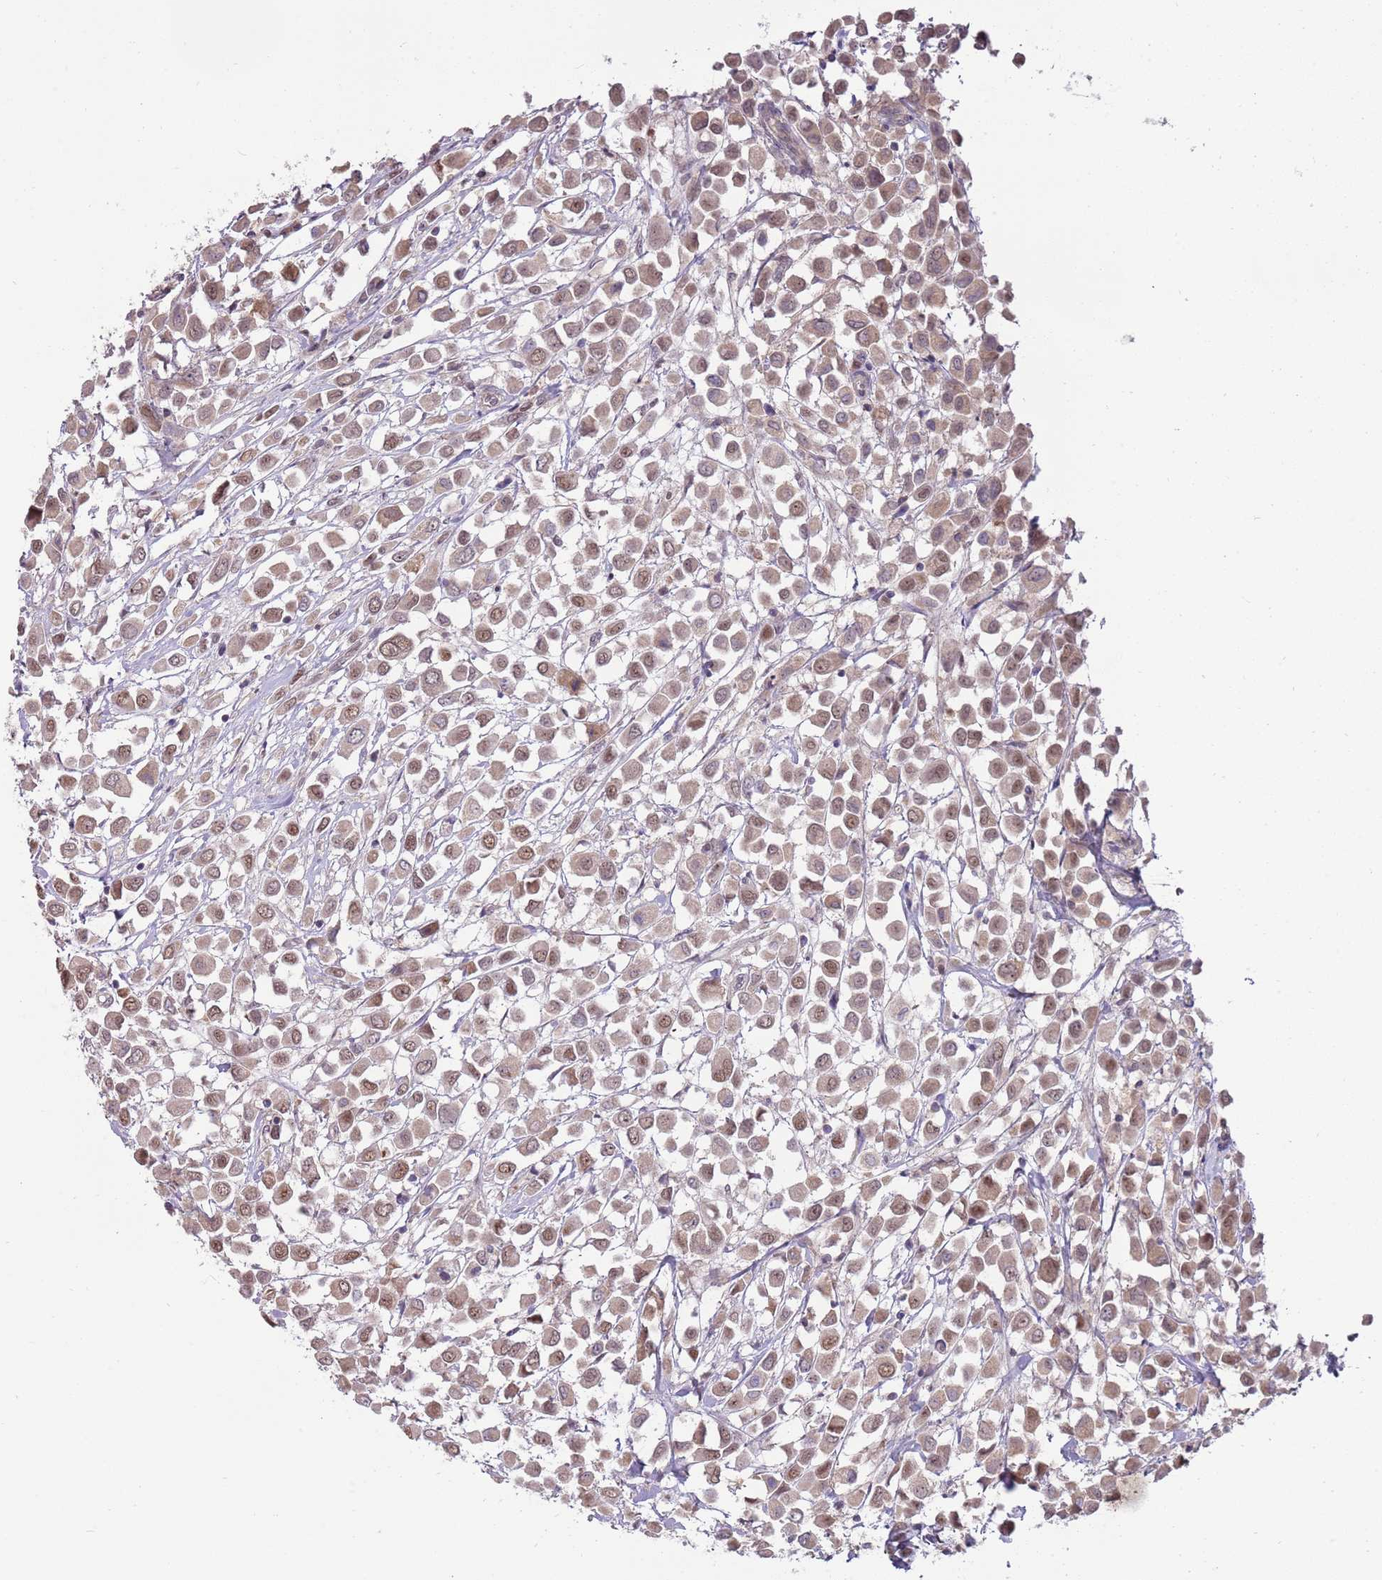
{"staining": {"intensity": "moderate", "quantity": ">75%", "location": "cytoplasmic/membranous,nuclear"}, "tissue": "breast cancer", "cell_type": "Tumor cells", "image_type": "cancer", "snomed": [{"axis": "morphology", "description": "Duct carcinoma"}, {"axis": "topography", "description": "Breast"}], "caption": "Invasive ductal carcinoma (breast) stained for a protein reveals moderate cytoplasmic/membranous and nuclear positivity in tumor cells. The protein is stained brown, and the nuclei are stained in blue (DAB (3,3'-diaminobenzidine) IHC with brightfield microscopy, high magnification).", "gene": "NBPF6", "patient": {"sex": "female", "age": 61}}